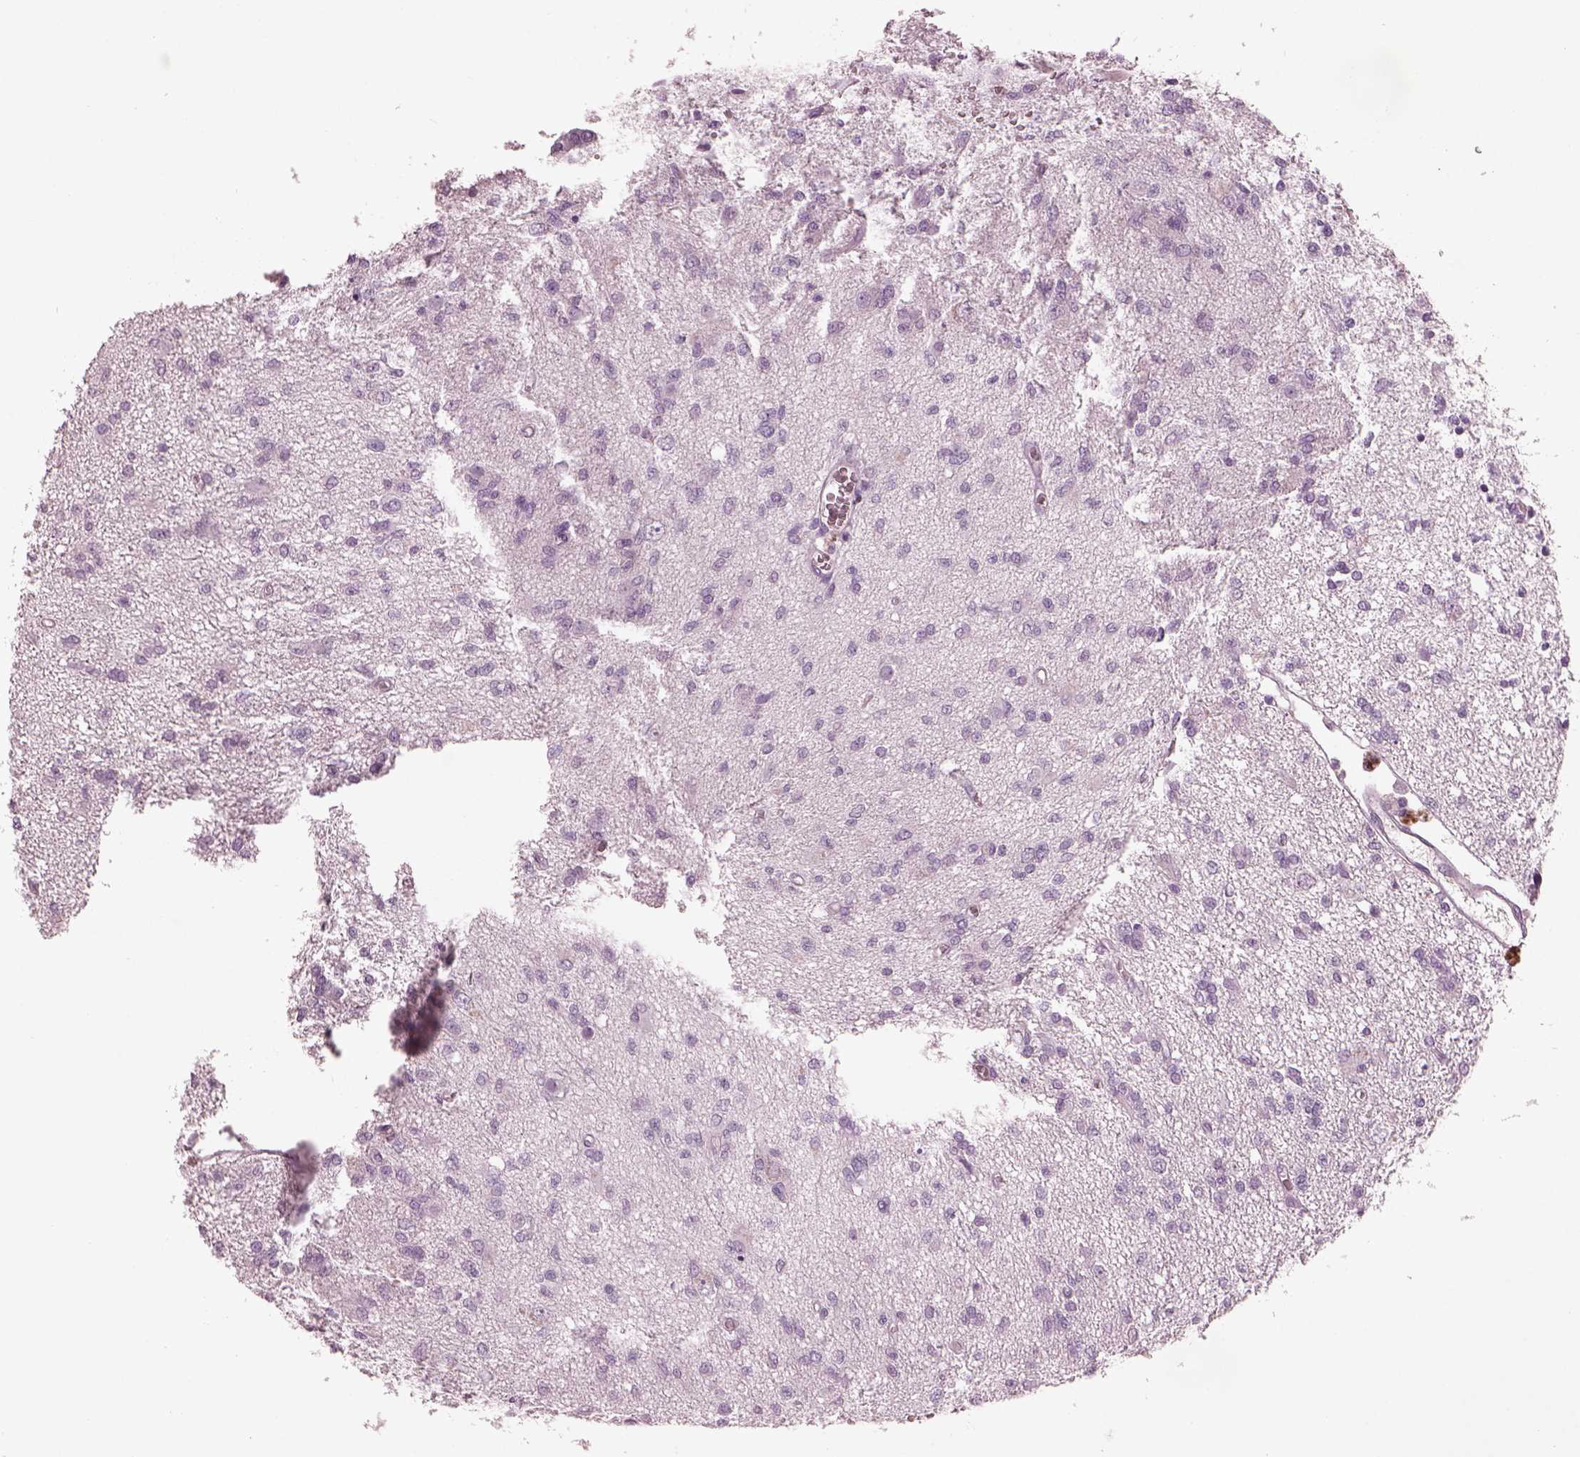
{"staining": {"intensity": "negative", "quantity": "none", "location": "none"}, "tissue": "glioma", "cell_type": "Tumor cells", "image_type": "cancer", "snomed": [{"axis": "morphology", "description": "Glioma, malignant, Low grade"}, {"axis": "topography", "description": "Brain"}], "caption": "The photomicrograph displays no staining of tumor cells in low-grade glioma (malignant).", "gene": "PACRG", "patient": {"sex": "male", "age": 64}}